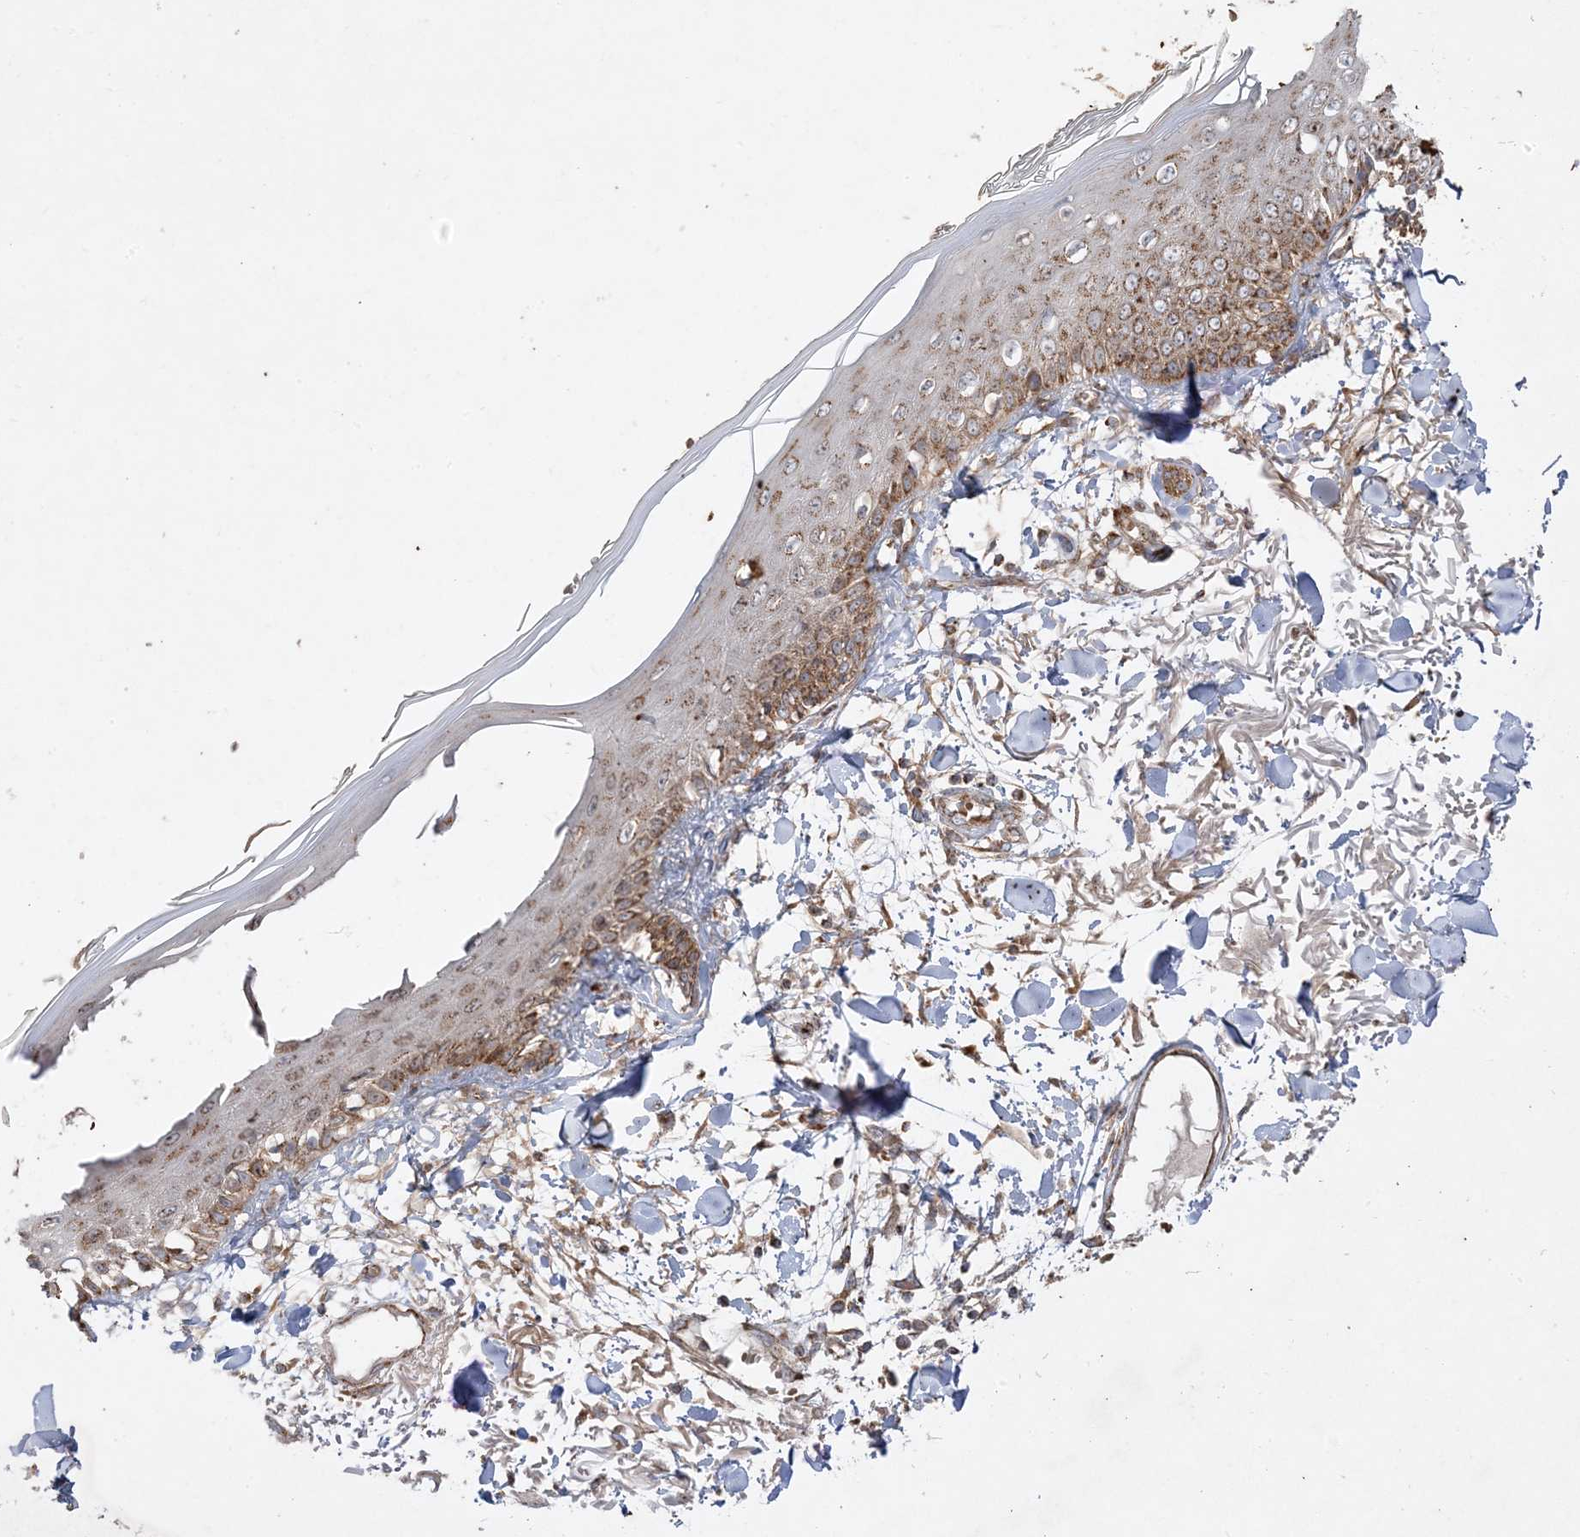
{"staining": {"intensity": "moderate", "quantity": ">75%", "location": "cytoplasmic/membranous"}, "tissue": "skin", "cell_type": "Fibroblasts", "image_type": "normal", "snomed": [{"axis": "morphology", "description": "Normal tissue, NOS"}, {"axis": "morphology", "description": "Squamous cell carcinoma, NOS"}, {"axis": "topography", "description": "Skin"}, {"axis": "topography", "description": "Peripheral nerve tissue"}], "caption": "DAB immunohistochemical staining of unremarkable skin exhibits moderate cytoplasmic/membranous protein positivity in about >75% of fibroblasts.", "gene": "AARS2", "patient": {"sex": "male", "age": 83}}